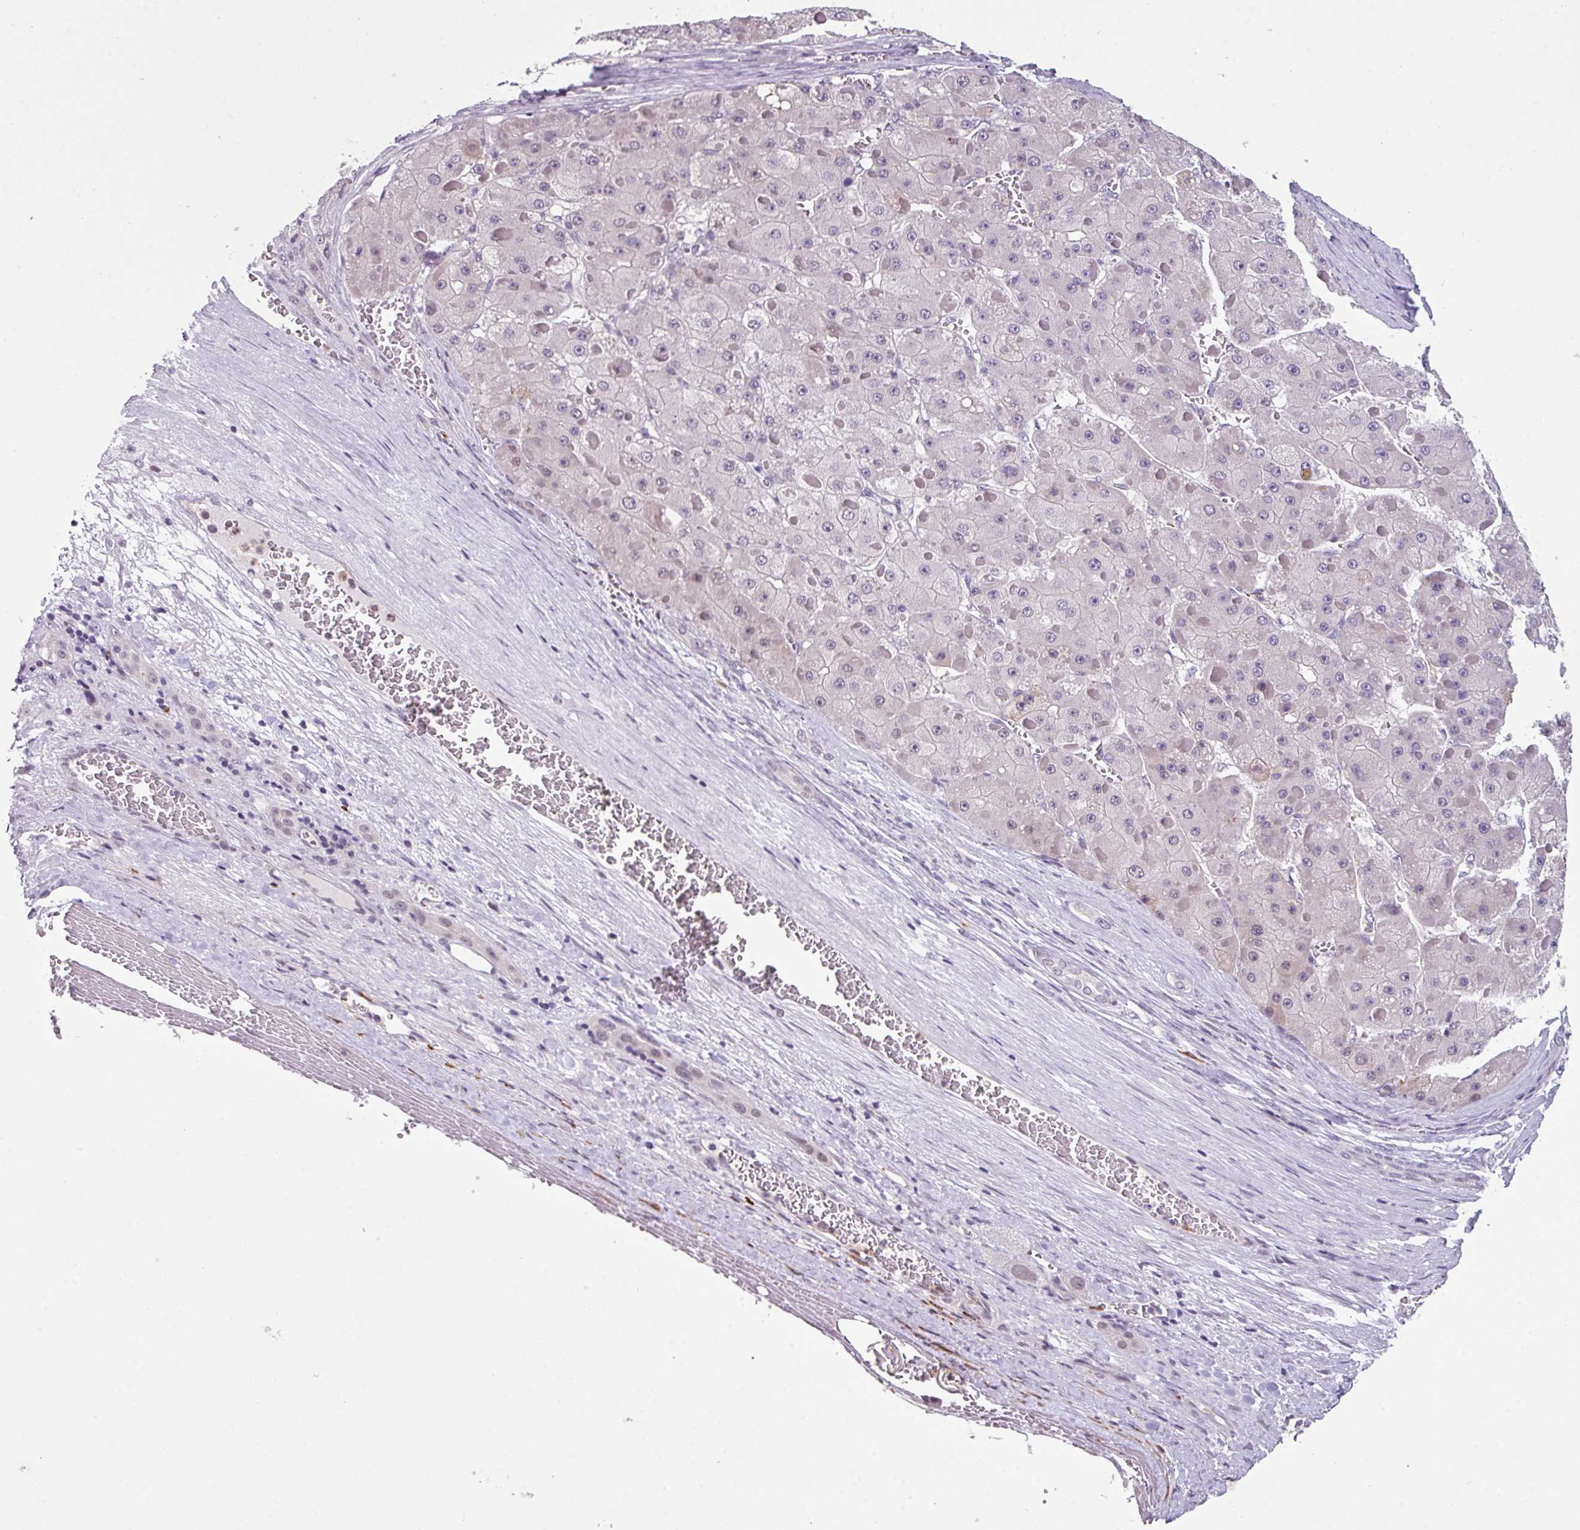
{"staining": {"intensity": "negative", "quantity": "none", "location": "none"}, "tissue": "liver cancer", "cell_type": "Tumor cells", "image_type": "cancer", "snomed": [{"axis": "morphology", "description": "Carcinoma, Hepatocellular, NOS"}, {"axis": "topography", "description": "Liver"}], "caption": "This is an IHC photomicrograph of human liver hepatocellular carcinoma. There is no positivity in tumor cells.", "gene": "ZFP3", "patient": {"sex": "female", "age": 73}}